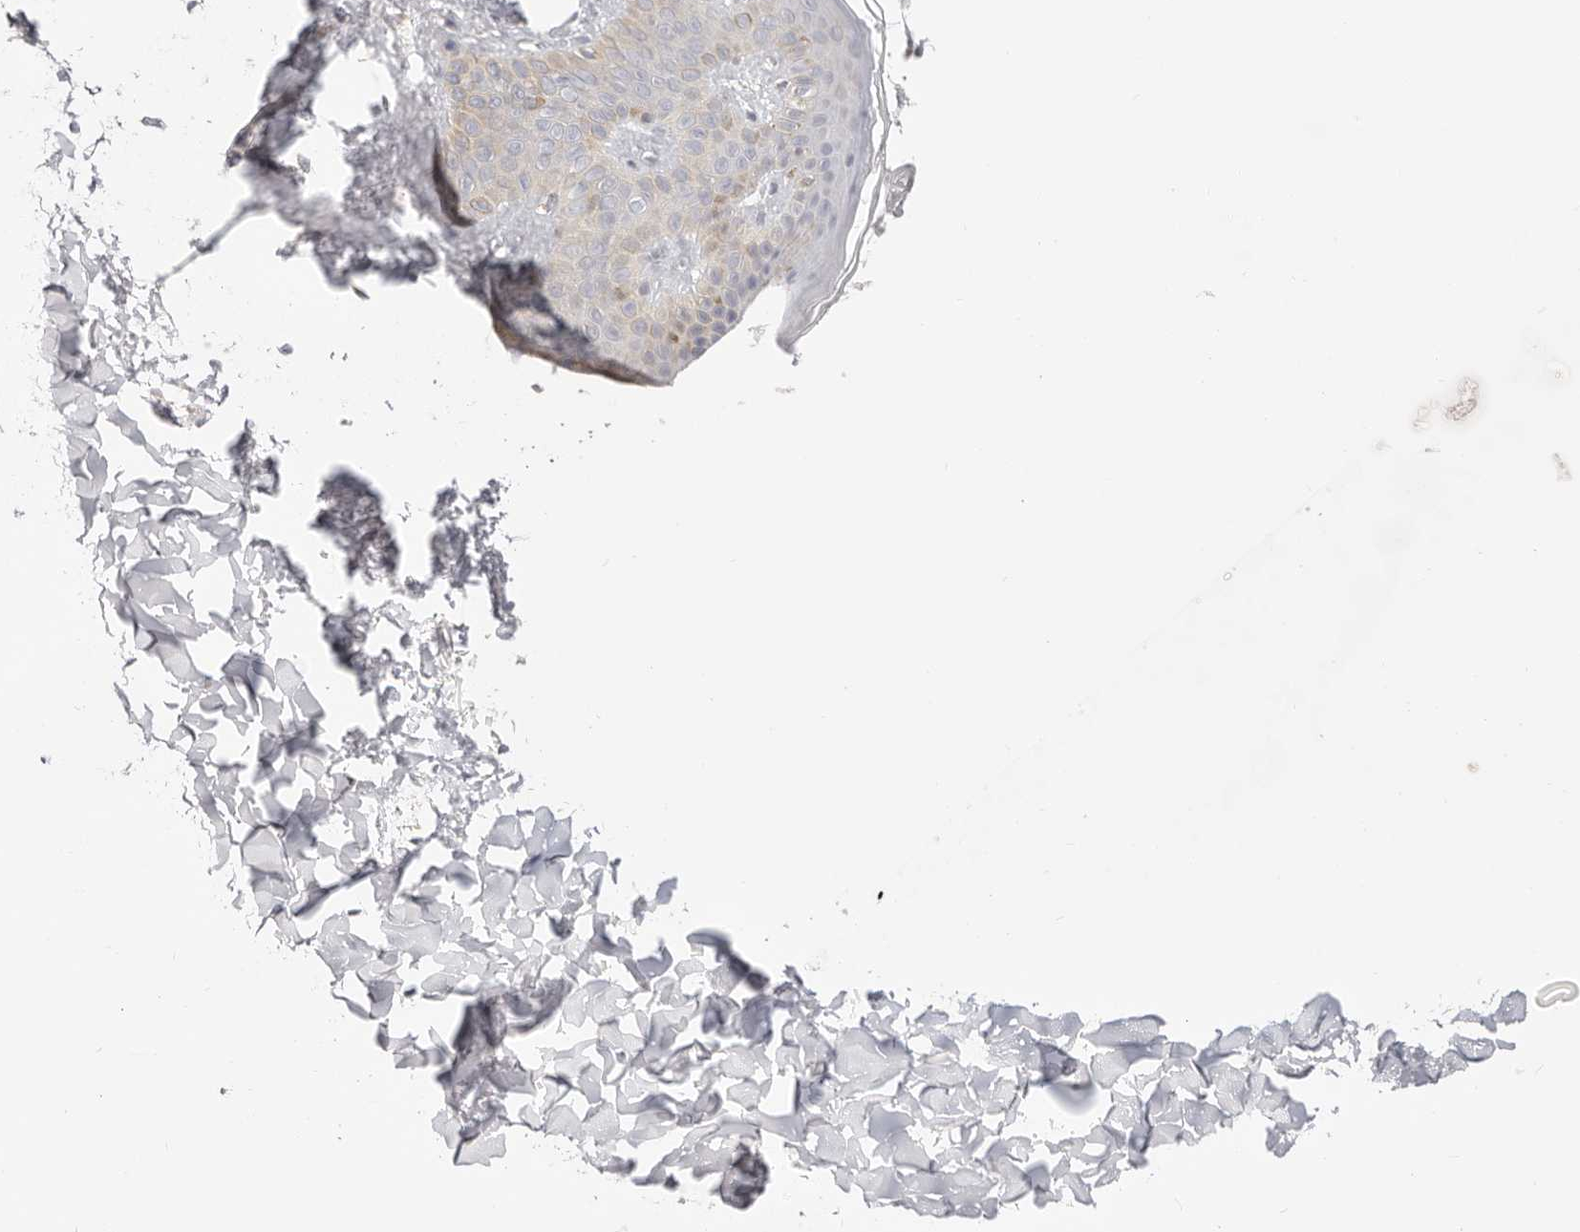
{"staining": {"intensity": "negative", "quantity": "none", "location": "none"}, "tissue": "skin", "cell_type": "Fibroblasts", "image_type": "normal", "snomed": [{"axis": "morphology", "description": "Normal tissue, NOS"}, {"axis": "morphology", "description": "Neoplasm, benign, NOS"}, {"axis": "topography", "description": "Skin"}, {"axis": "topography", "description": "Soft tissue"}], "caption": "High magnification brightfield microscopy of benign skin stained with DAB (brown) and counterstained with hematoxylin (blue): fibroblasts show no significant positivity. The staining is performed using DAB (3,3'-diaminobenzidine) brown chromogen with nuclei counter-stained in using hematoxylin.", "gene": "KCMF1", "patient": {"sex": "male", "age": 26}}